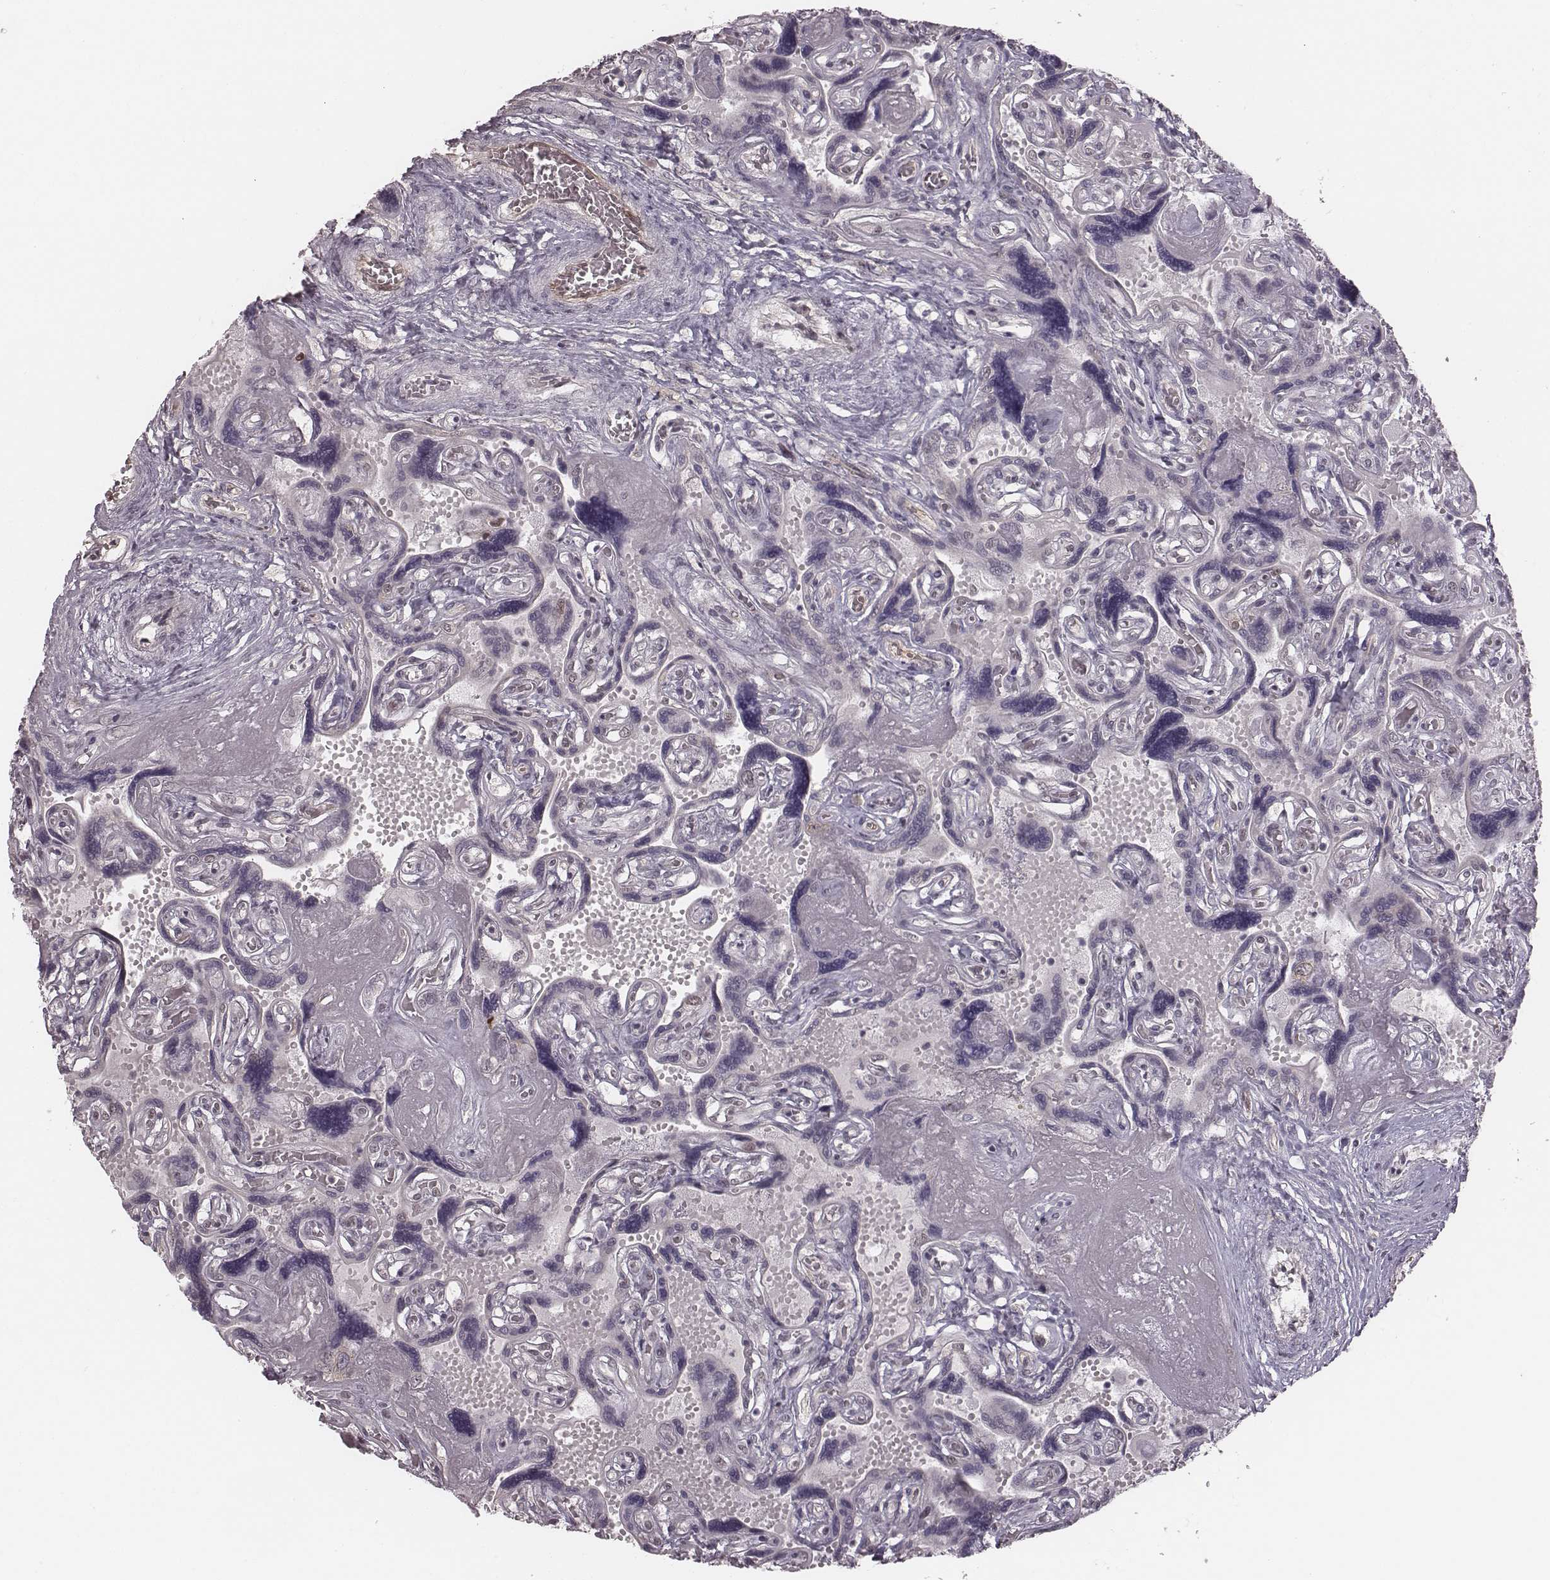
{"staining": {"intensity": "weak", "quantity": "25%-75%", "location": "nuclear"}, "tissue": "placenta", "cell_type": "Decidual cells", "image_type": "normal", "snomed": [{"axis": "morphology", "description": "Normal tissue, NOS"}, {"axis": "topography", "description": "Placenta"}], "caption": "Decidual cells reveal low levels of weak nuclear staining in approximately 25%-75% of cells in unremarkable placenta.", "gene": "RPGRIP1", "patient": {"sex": "female", "age": 32}}